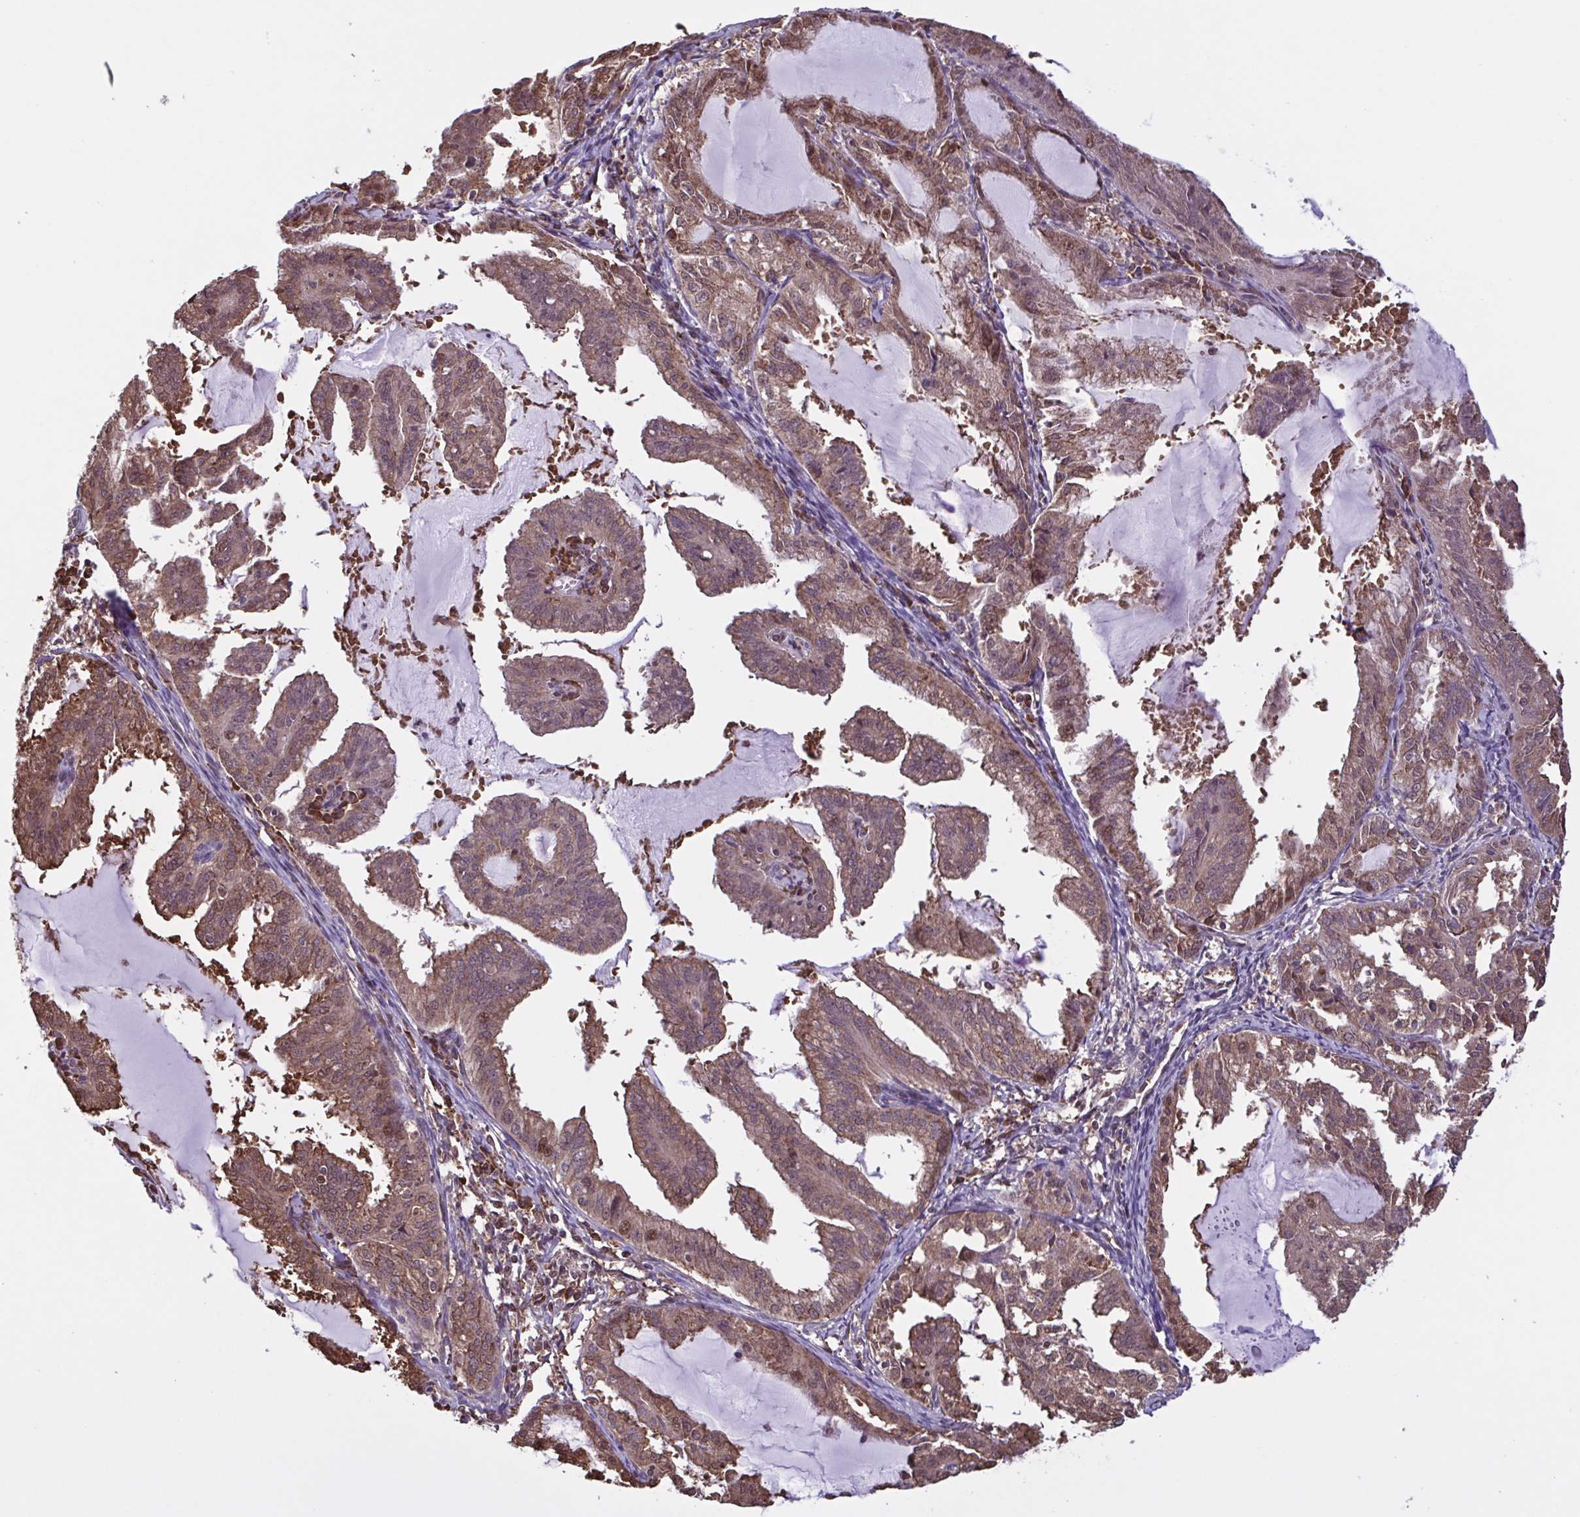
{"staining": {"intensity": "moderate", "quantity": ">75%", "location": "cytoplasmic/membranous,nuclear"}, "tissue": "endometrial cancer", "cell_type": "Tumor cells", "image_type": "cancer", "snomed": [{"axis": "morphology", "description": "Adenocarcinoma, NOS"}, {"axis": "topography", "description": "Endometrium"}], "caption": "This histopathology image reveals endometrial adenocarcinoma stained with immunohistochemistry (IHC) to label a protein in brown. The cytoplasmic/membranous and nuclear of tumor cells show moderate positivity for the protein. Nuclei are counter-stained blue.", "gene": "SEC63", "patient": {"sex": "female", "age": 70}}